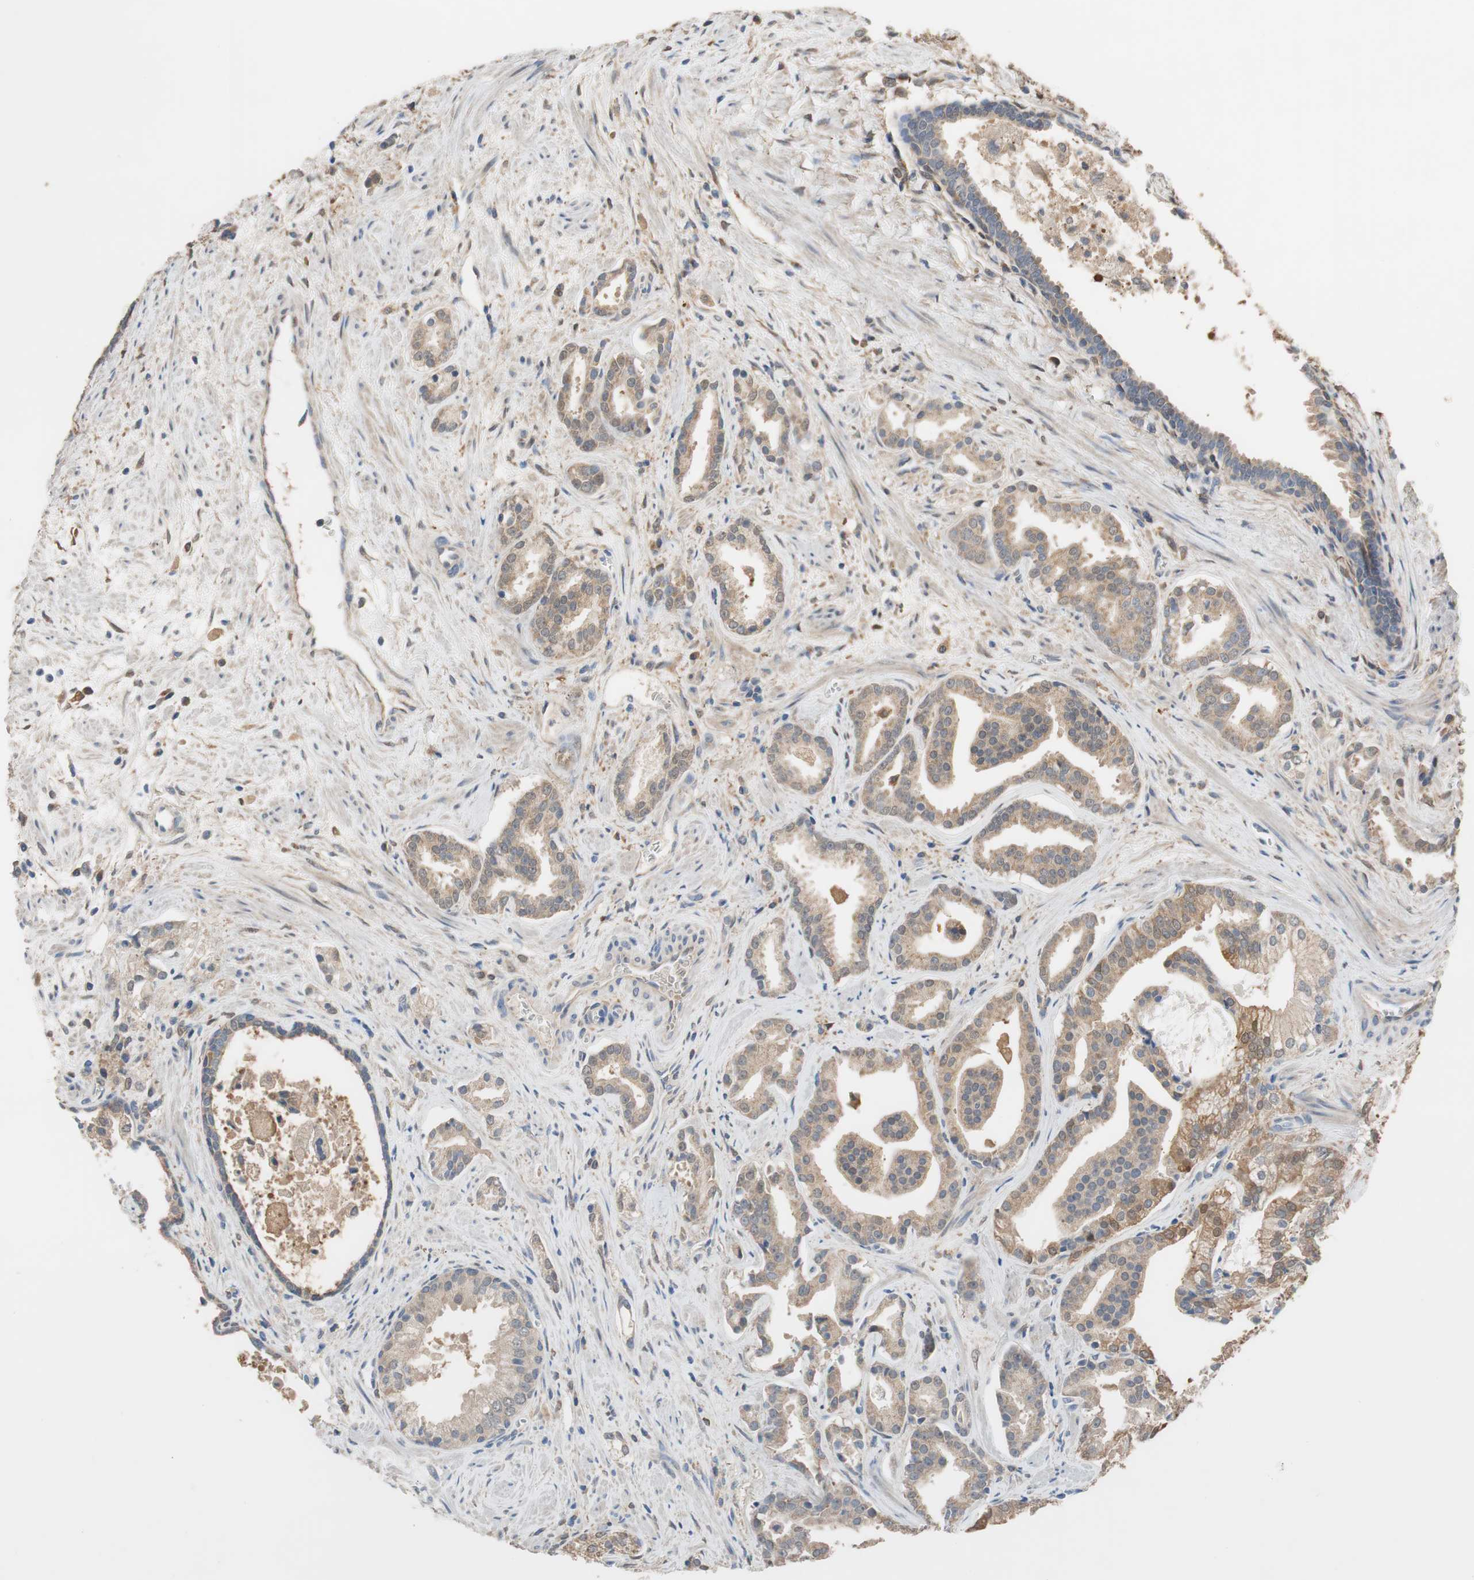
{"staining": {"intensity": "weak", "quantity": ">75%", "location": "cytoplasmic/membranous"}, "tissue": "prostate cancer", "cell_type": "Tumor cells", "image_type": "cancer", "snomed": [{"axis": "morphology", "description": "Adenocarcinoma, High grade"}, {"axis": "topography", "description": "Prostate"}], "caption": "Human prostate adenocarcinoma (high-grade) stained with a brown dye exhibits weak cytoplasmic/membranous positive positivity in about >75% of tumor cells.", "gene": "ALDH1A2", "patient": {"sex": "male", "age": 67}}